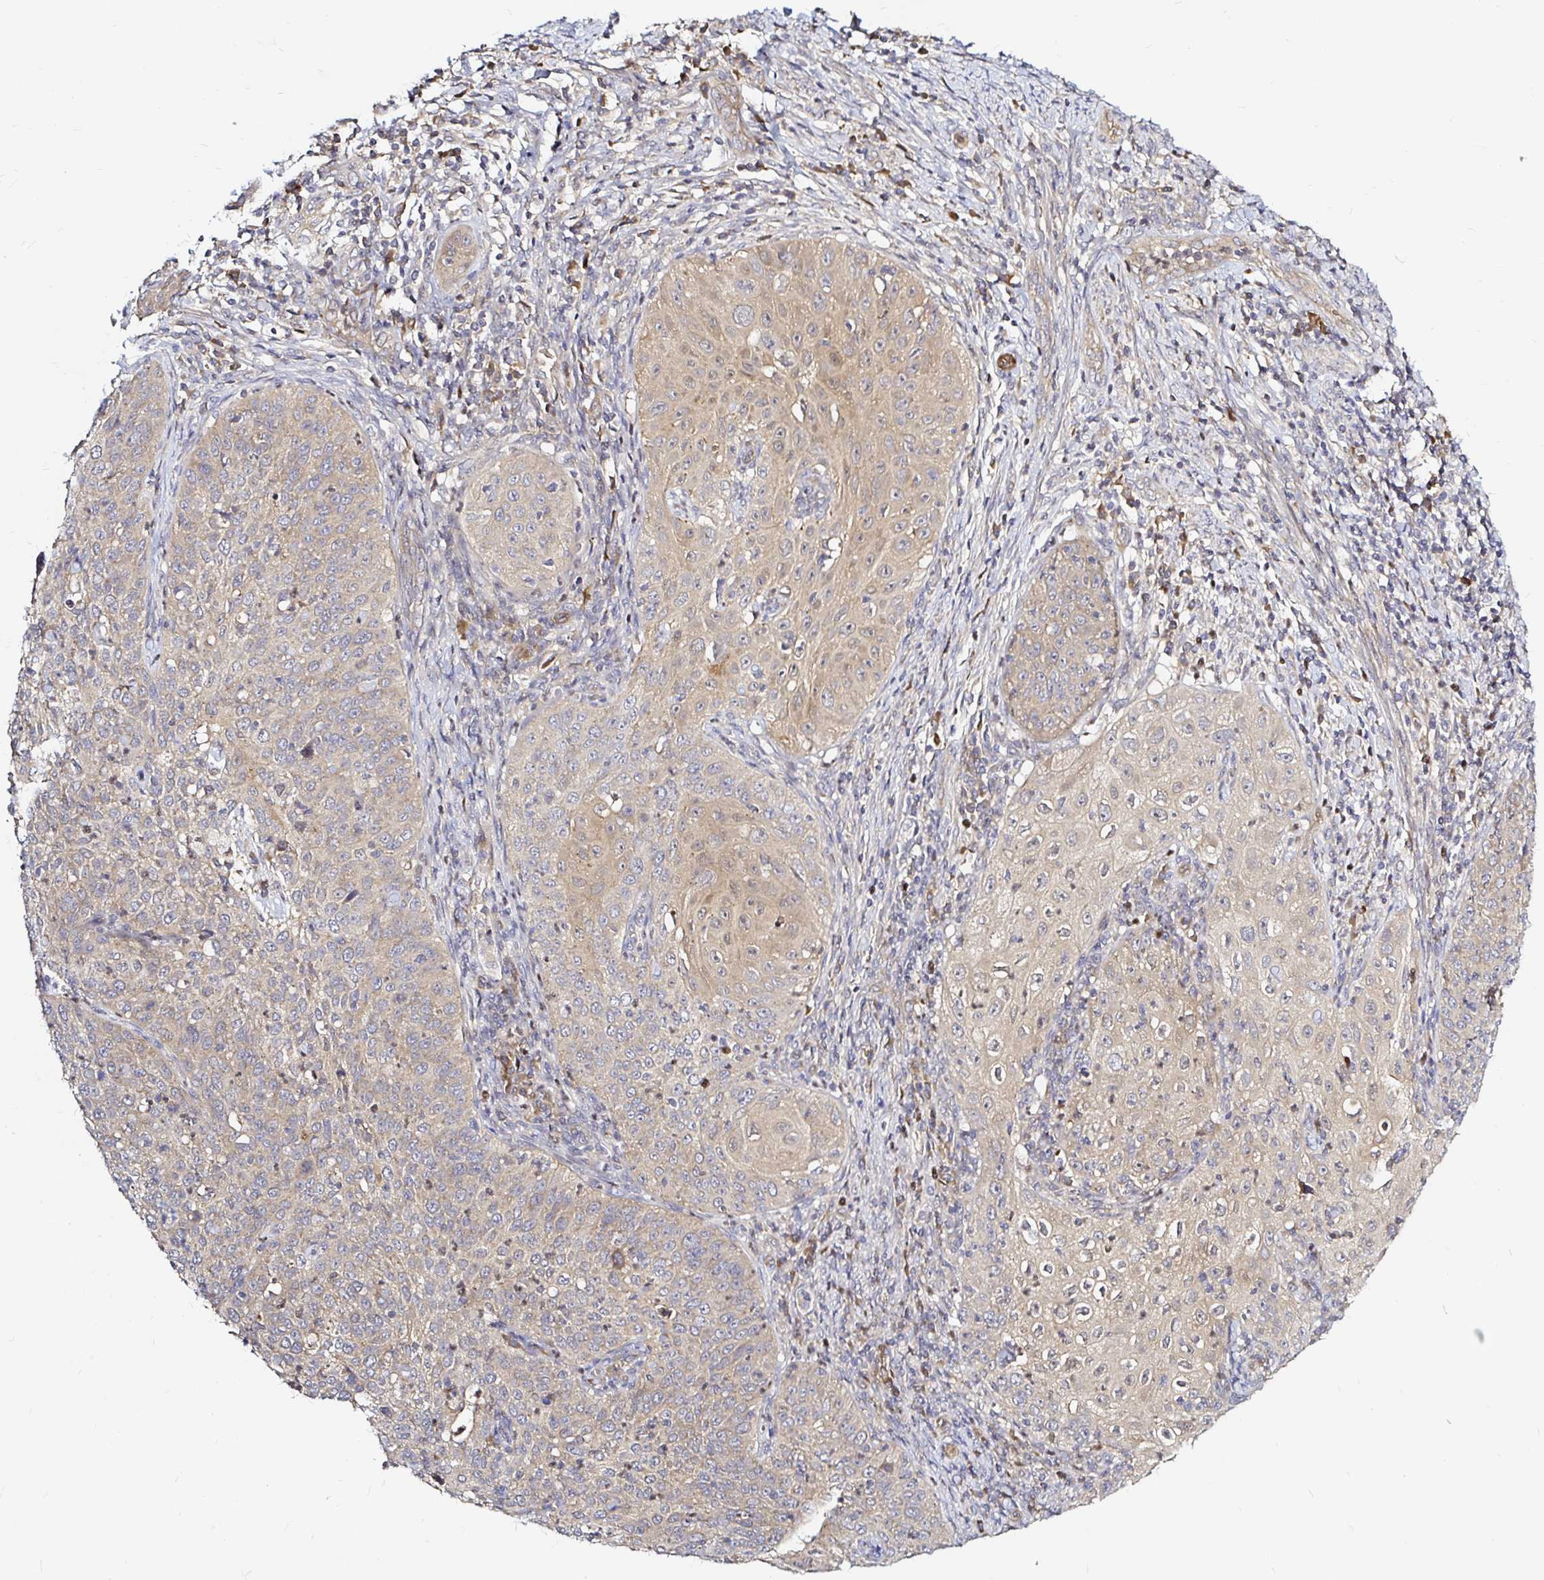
{"staining": {"intensity": "weak", "quantity": "25%-75%", "location": "cytoplasmic/membranous"}, "tissue": "cervical cancer", "cell_type": "Tumor cells", "image_type": "cancer", "snomed": [{"axis": "morphology", "description": "Squamous cell carcinoma, NOS"}, {"axis": "topography", "description": "Cervix"}], "caption": "A histopathology image of cervical cancer (squamous cell carcinoma) stained for a protein exhibits weak cytoplasmic/membranous brown staining in tumor cells. The protein of interest is stained brown, and the nuclei are stained in blue (DAB (3,3'-diaminobenzidine) IHC with brightfield microscopy, high magnification).", "gene": "ARHGEF37", "patient": {"sex": "female", "age": 30}}